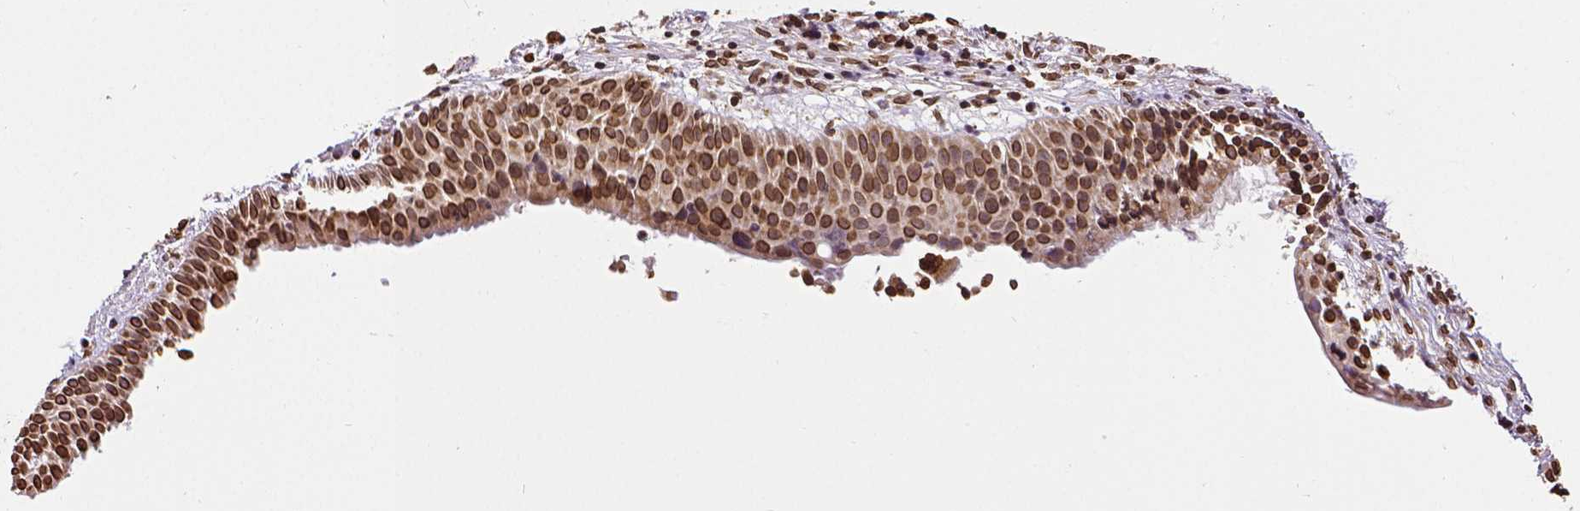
{"staining": {"intensity": "strong", "quantity": ">75%", "location": "cytoplasmic/membranous,nuclear"}, "tissue": "nasopharynx", "cell_type": "Respiratory epithelial cells", "image_type": "normal", "snomed": [{"axis": "morphology", "description": "Normal tissue, NOS"}, {"axis": "topography", "description": "Nasopharynx"}], "caption": "Immunohistochemical staining of unremarkable human nasopharynx reveals high levels of strong cytoplasmic/membranous,nuclear expression in approximately >75% of respiratory epithelial cells.", "gene": "MTDH", "patient": {"sex": "male", "age": 67}}